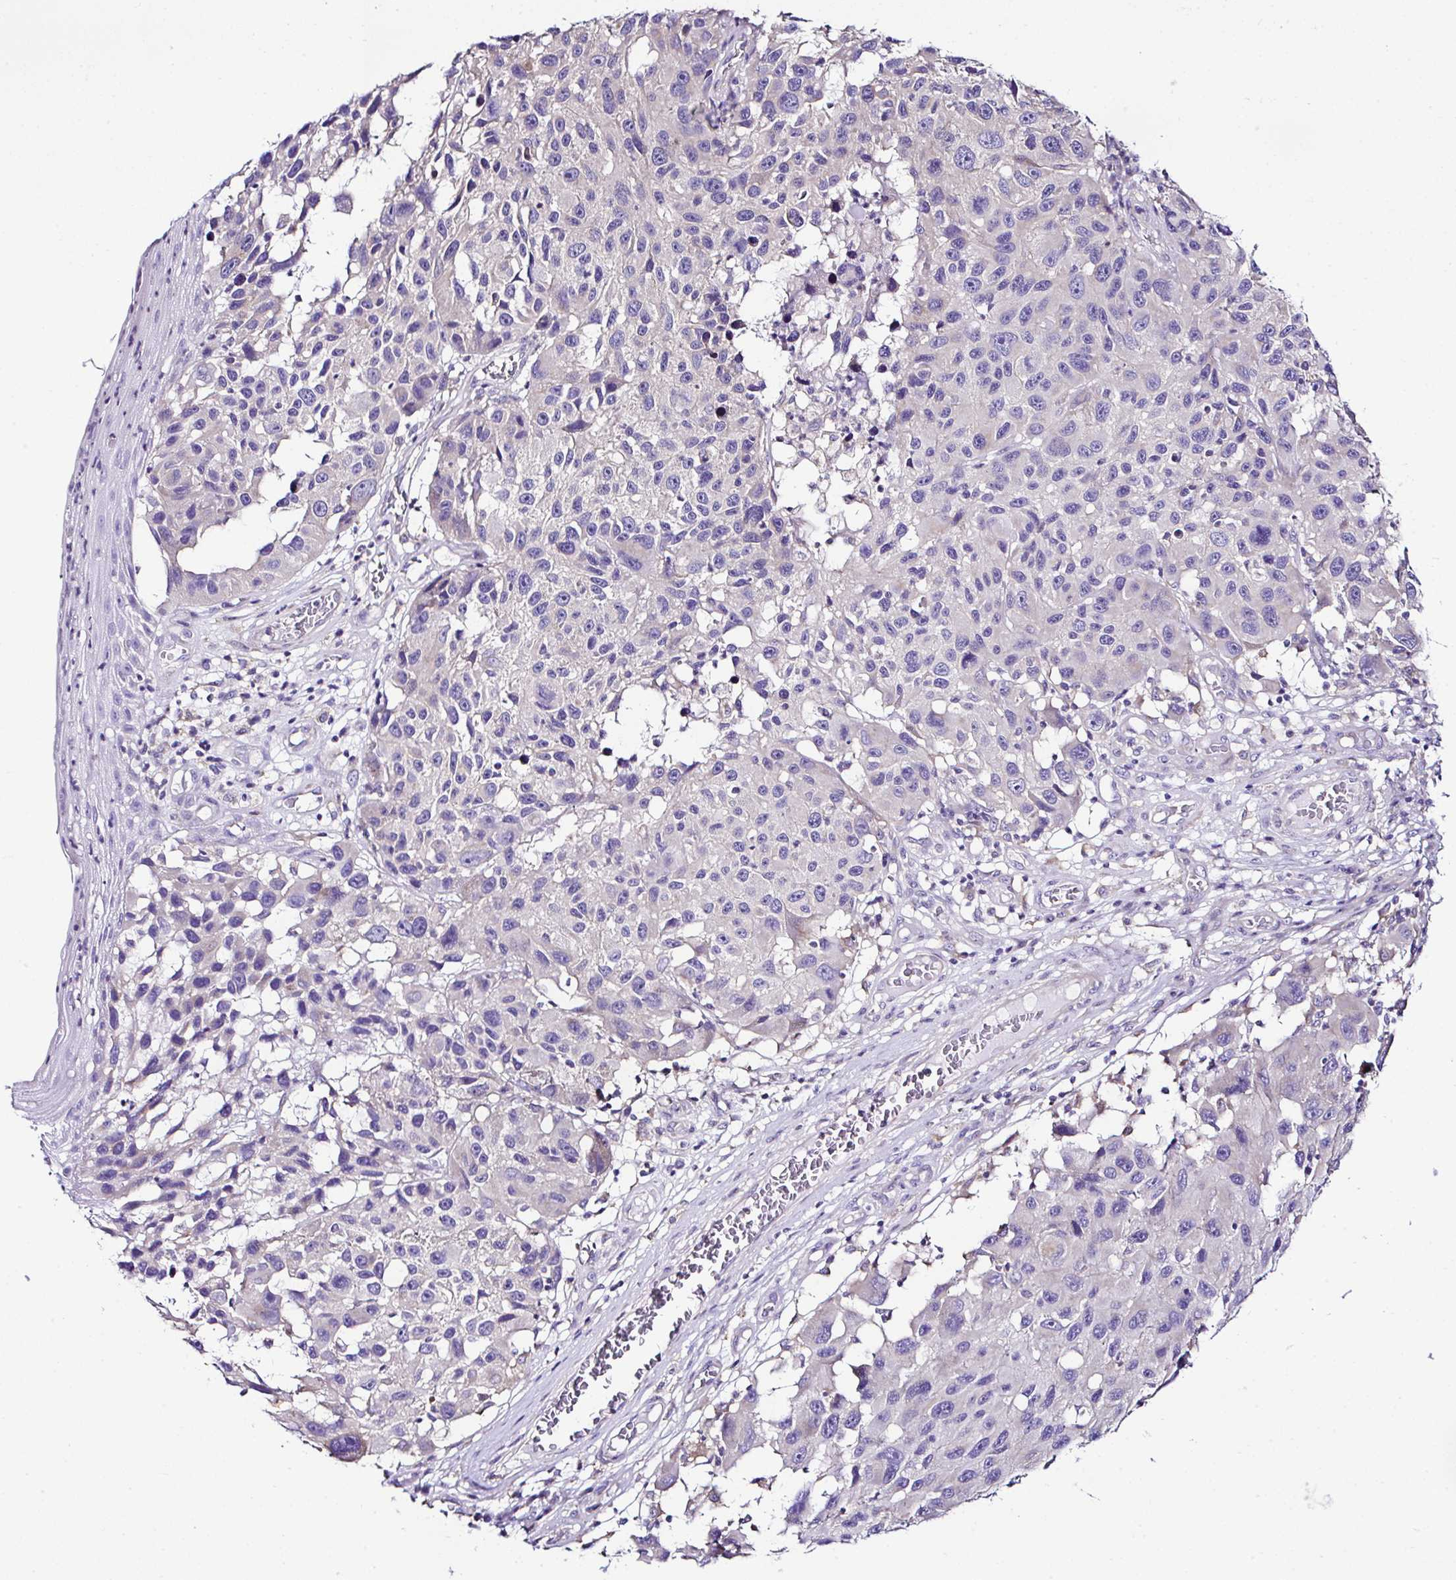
{"staining": {"intensity": "negative", "quantity": "none", "location": "none"}, "tissue": "melanoma", "cell_type": "Tumor cells", "image_type": "cancer", "snomed": [{"axis": "morphology", "description": "Malignant melanoma, NOS"}, {"axis": "topography", "description": "Skin"}], "caption": "DAB (3,3'-diaminobenzidine) immunohistochemical staining of human malignant melanoma demonstrates no significant staining in tumor cells.", "gene": "OR4P4", "patient": {"sex": "male", "age": 53}}